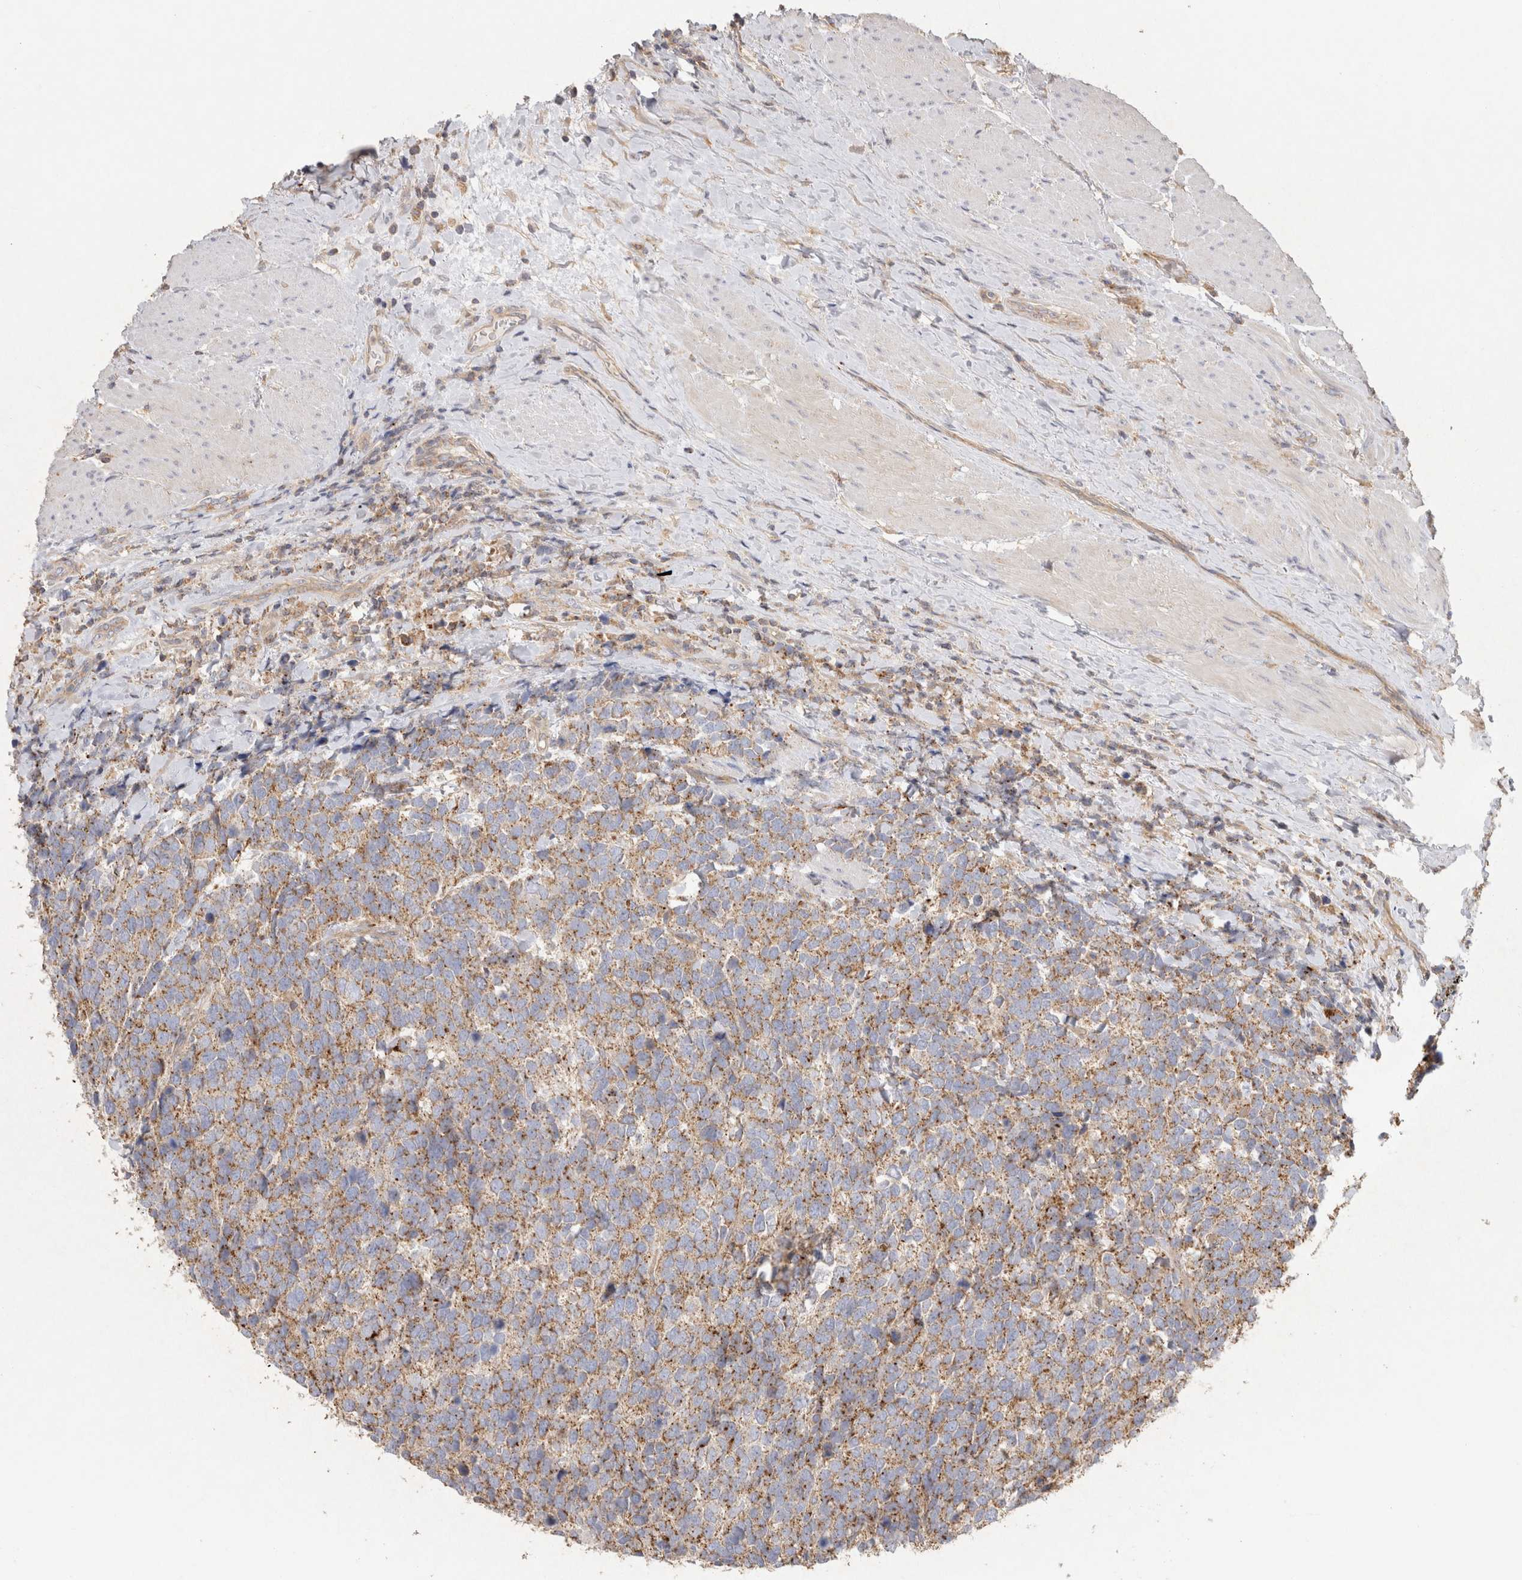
{"staining": {"intensity": "weak", "quantity": ">75%", "location": "cytoplasmic/membranous"}, "tissue": "urothelial cancer", "cell_type": "Tumor cells", "image_type": "cancer", "snomed": [{"axis": "morphology", "description": "Urothelial carcinoma, High grade"}, {"axis": "topography", "description": "Urinary bladder"}], "caption": "A photomicrograph of human urothelial cancer stained for a protein displays weak cytoplasmic/membranous brown staining in tumor cells.", "gene": "CHMP6", "patient": {"sex": "female", "age": 82}}